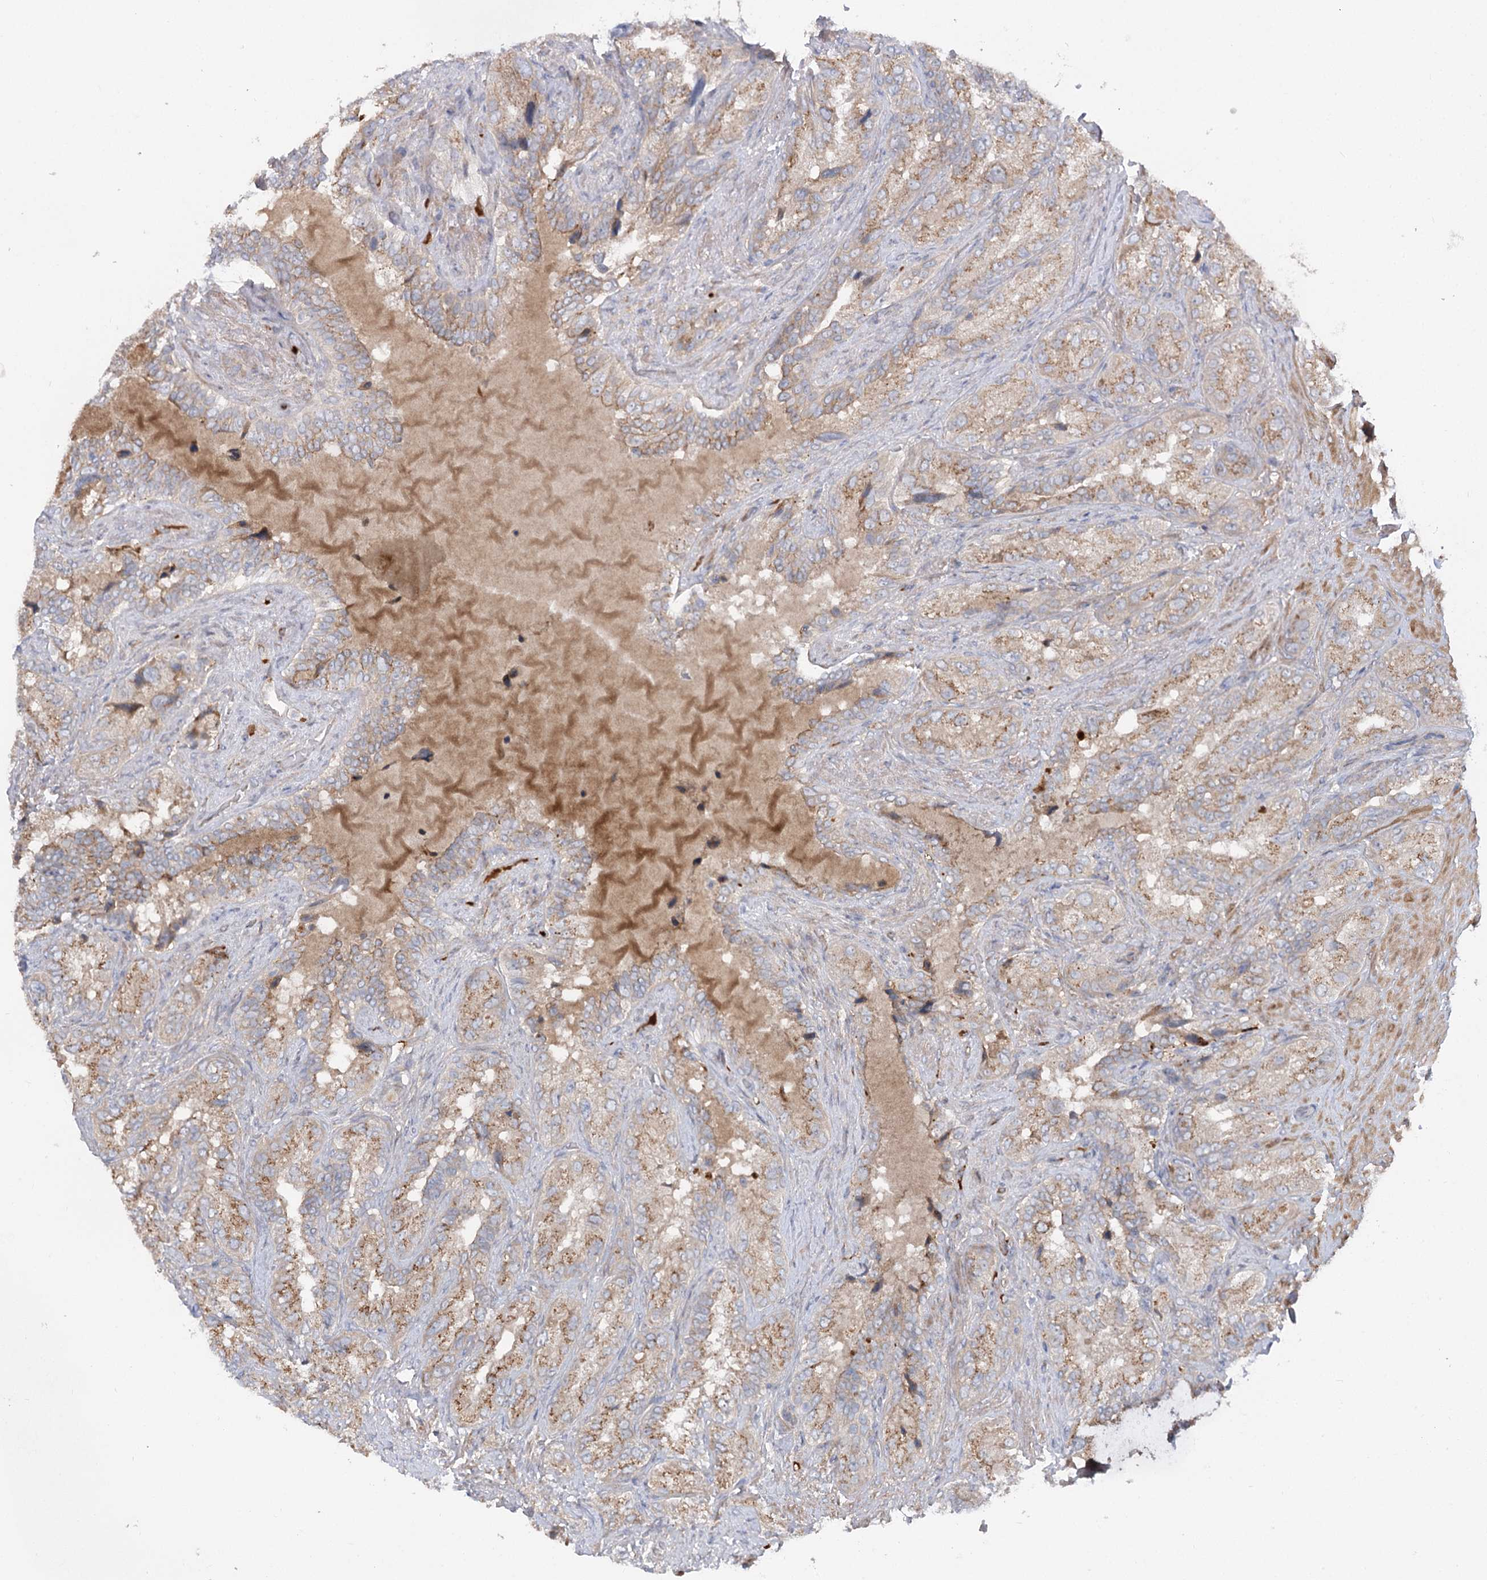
{"staining": {"intensity": "moderate", "quantity": "25%-75%", "location": "cytoplasmic/membranous"}, "tissue": "seminal vesicle", "cell_type": "Glandular cells", "image_type": "normal", "snomed": [{"axis": "morphology", "description": "Normal tissue, NOS"}, {"axis": "topography", "description": "Seminal veicle"}, {"axis": "topography", "description": "Peripheral nerve tissue"}], "caption": "Normal seminal vesicle displays moderate cytoplasmic/membranous staining in about 25%-75% of glandular cells The staining was performed using DAB, with brown indicating positive protein expression. Nuclei are stained blue with hematoxylin..", "gene": "FGF19", "patient": {"sex": "male", "age": 67}}